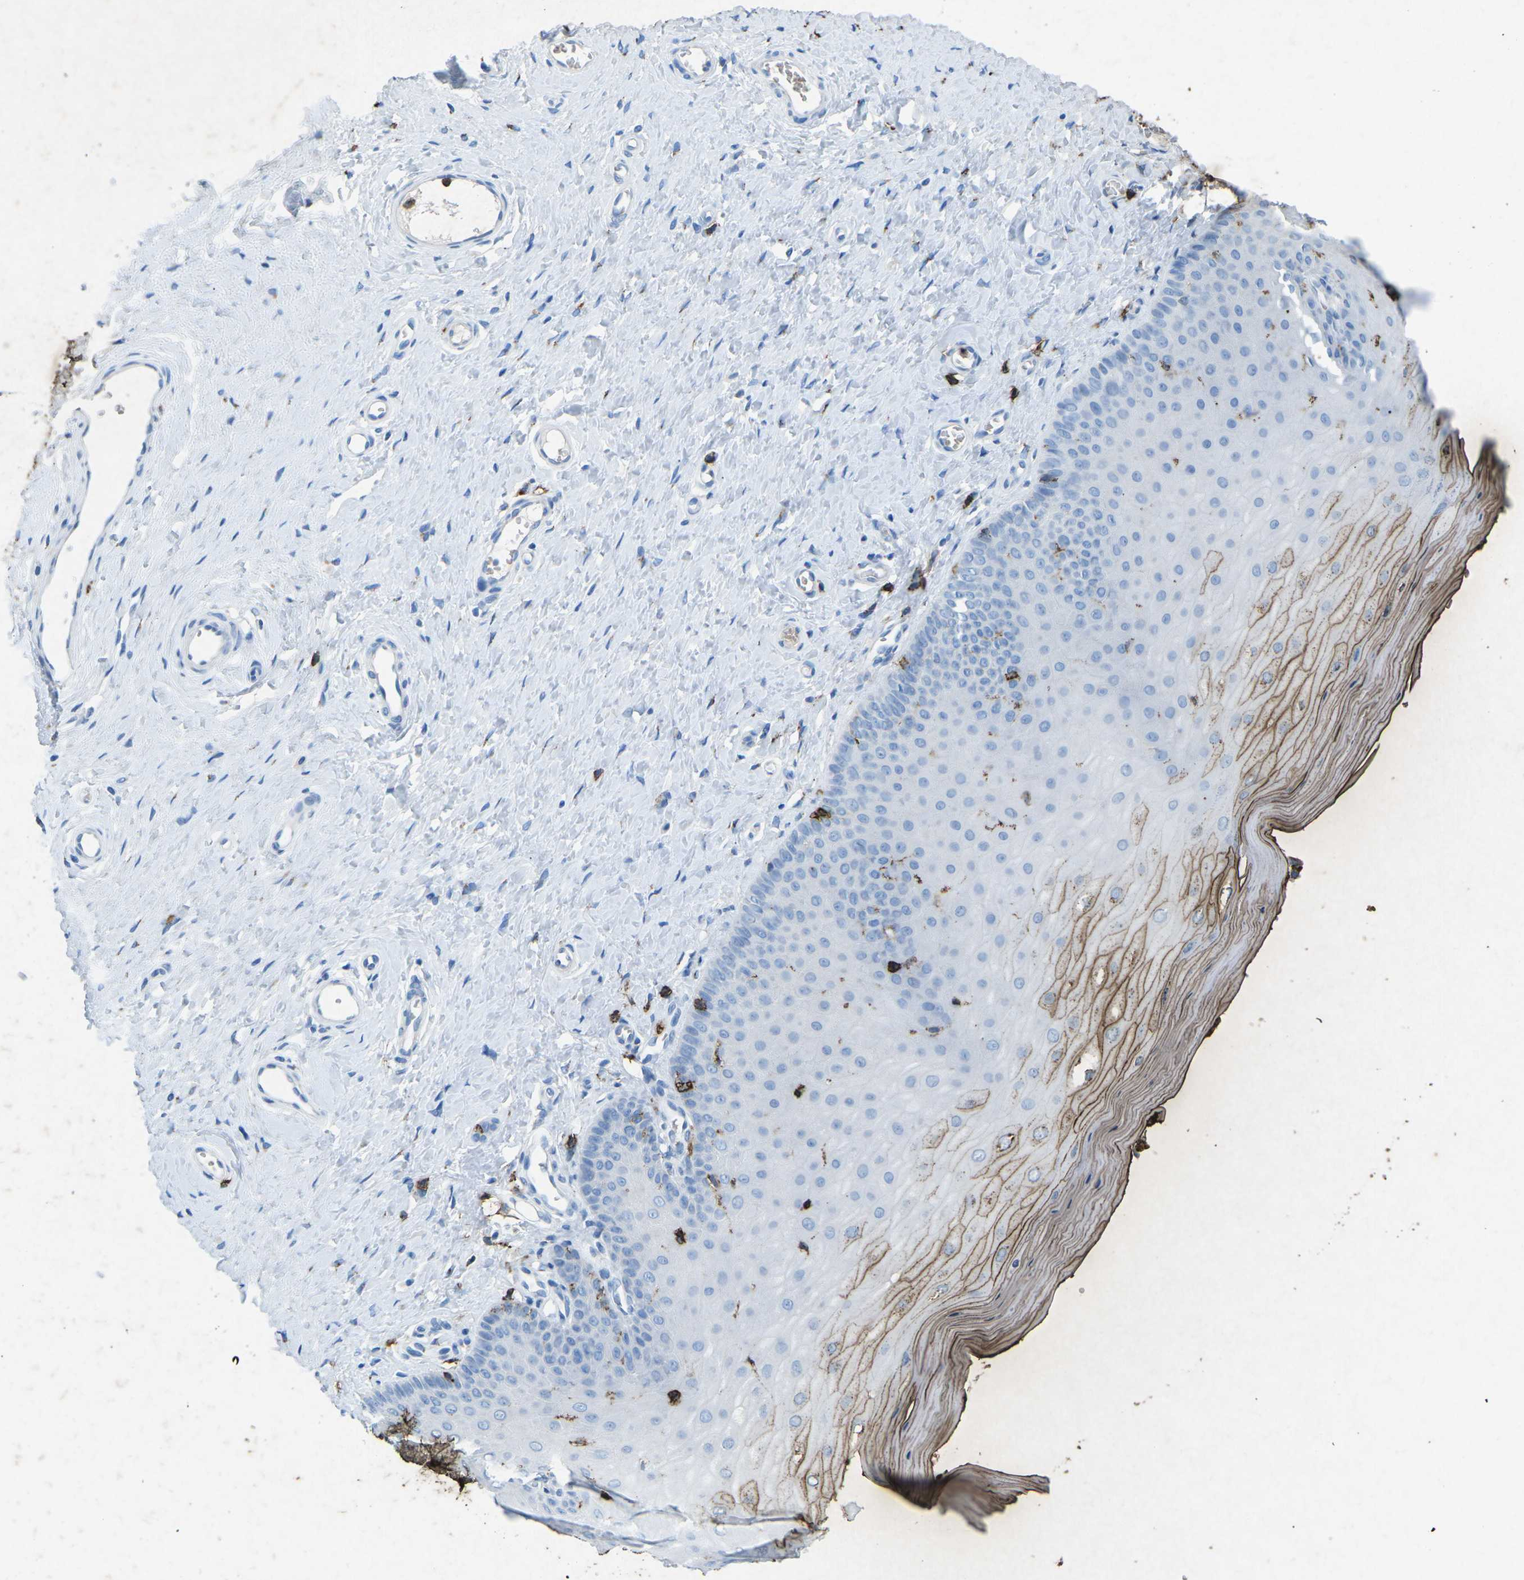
{"staining": {"intensity": "strong", "quantity": ">75%", "location": "cytoplasmic/membranous"}, "tissue": "cervix", "cell_type": "Glandular cells", "image_type": "normal", "snomed": [{"axis": "morphology", "description": "Normal tissue, NOS"}, {"axis": "topography", "description": "Cervix"}], "caption": "Glandular cells exhibit high levels of strong cytoplasmic/membranous expression in approximately >75% of cells in benign cervix.", "gene": "CTAGE1", "patient": {"sex": "female", "age": 55}}